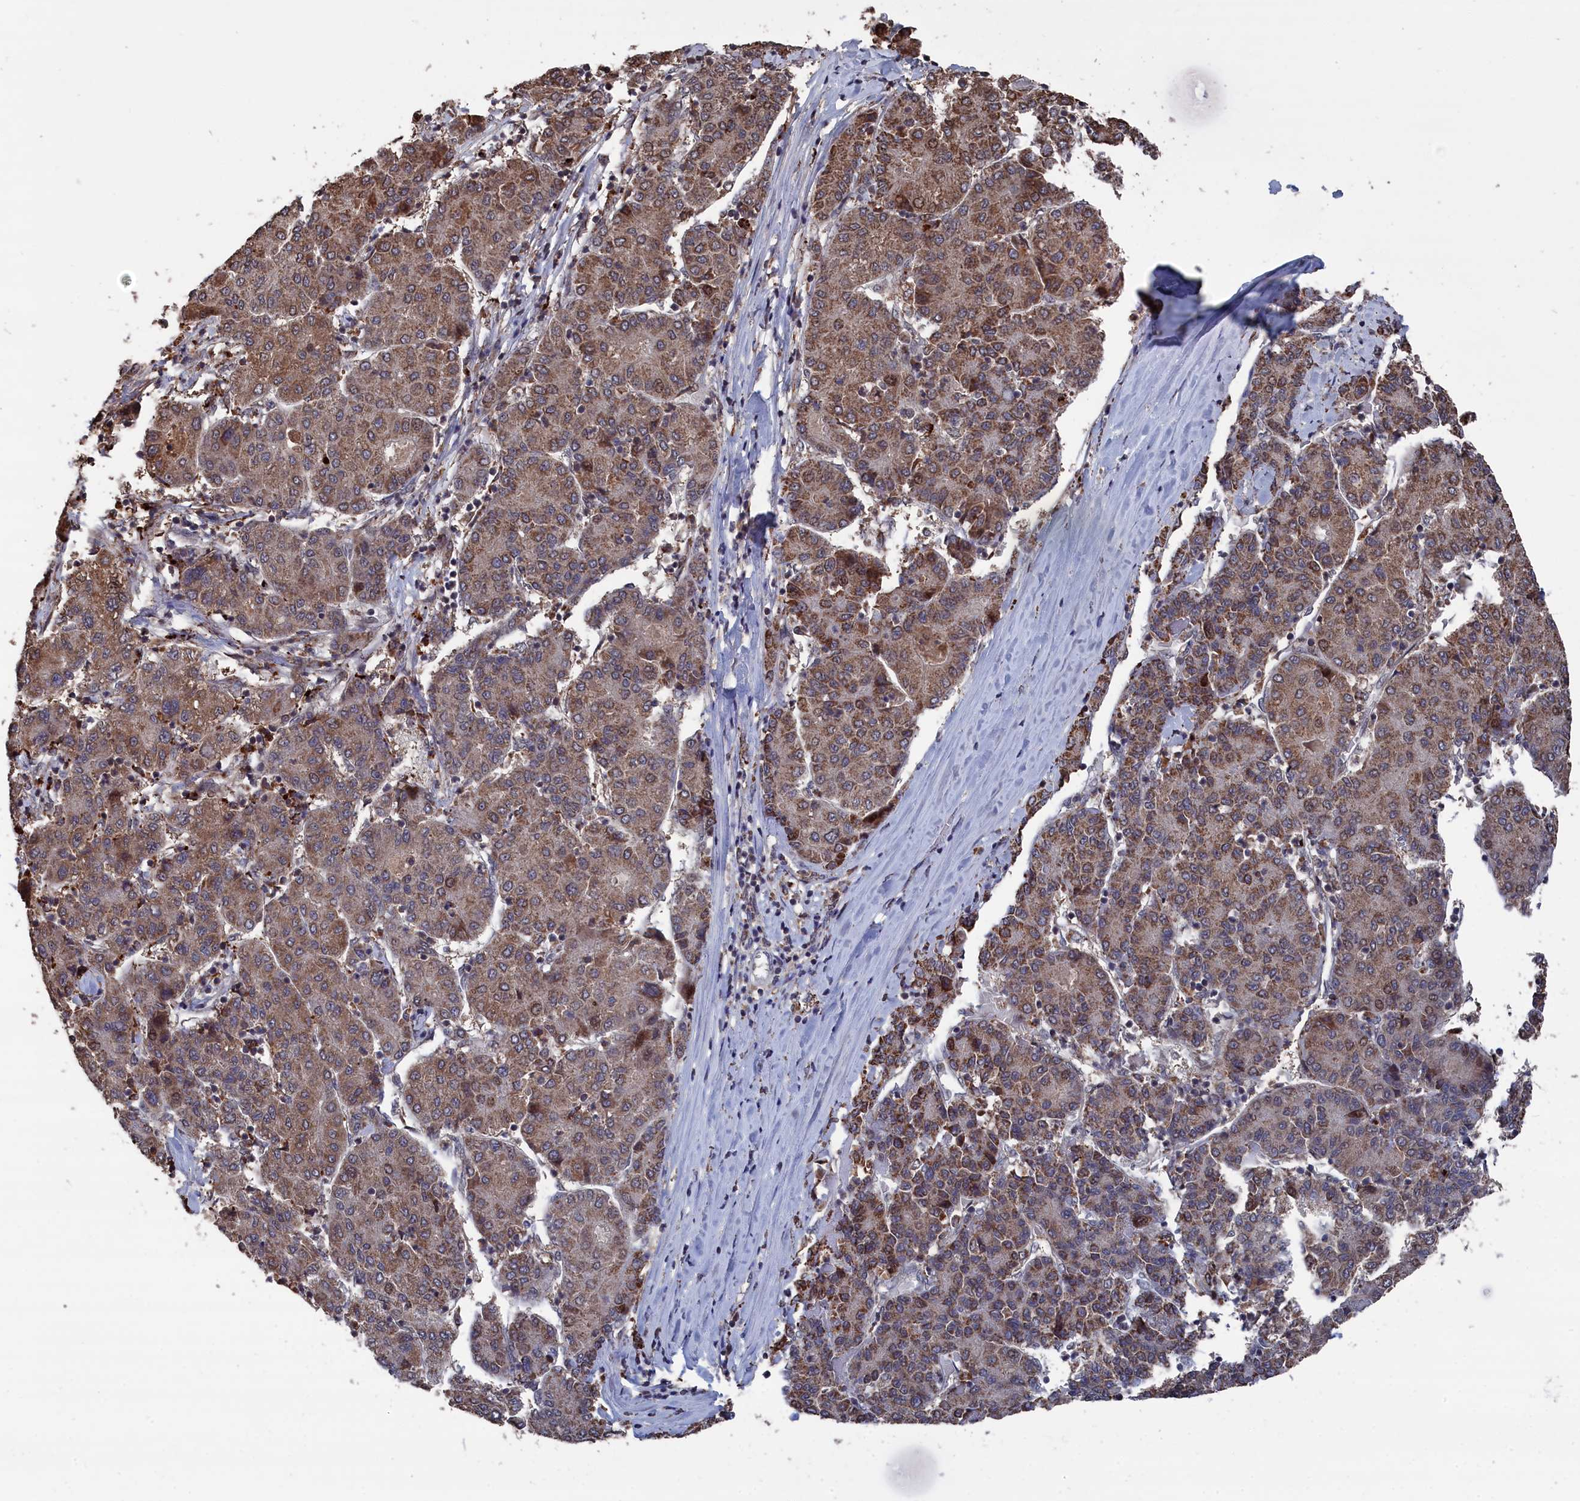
{"staining": {"intensity": "moderate", "quantity": ">75%", "location": "cytoplasmic/membranous"}, "tissue": "liver cancer", "cell_type": "Tumor cells", "image_type": "cancer", "snomed": [{"axis": "morphology", "description": "Carcinoma, Hepatocellular, NOS"}, {"axis": "topography", "description": "Liver"}], "caption": "Brown immunohistochemical staining in liver cancer (hepatocellular carcinoma) shows moderate cytoplasmic/membranous expression in about >75% of tumor cells. Nuclei are stained in blue.", "gene": "CEACAM21", "patient": {"sex": "male", "age": 65}}